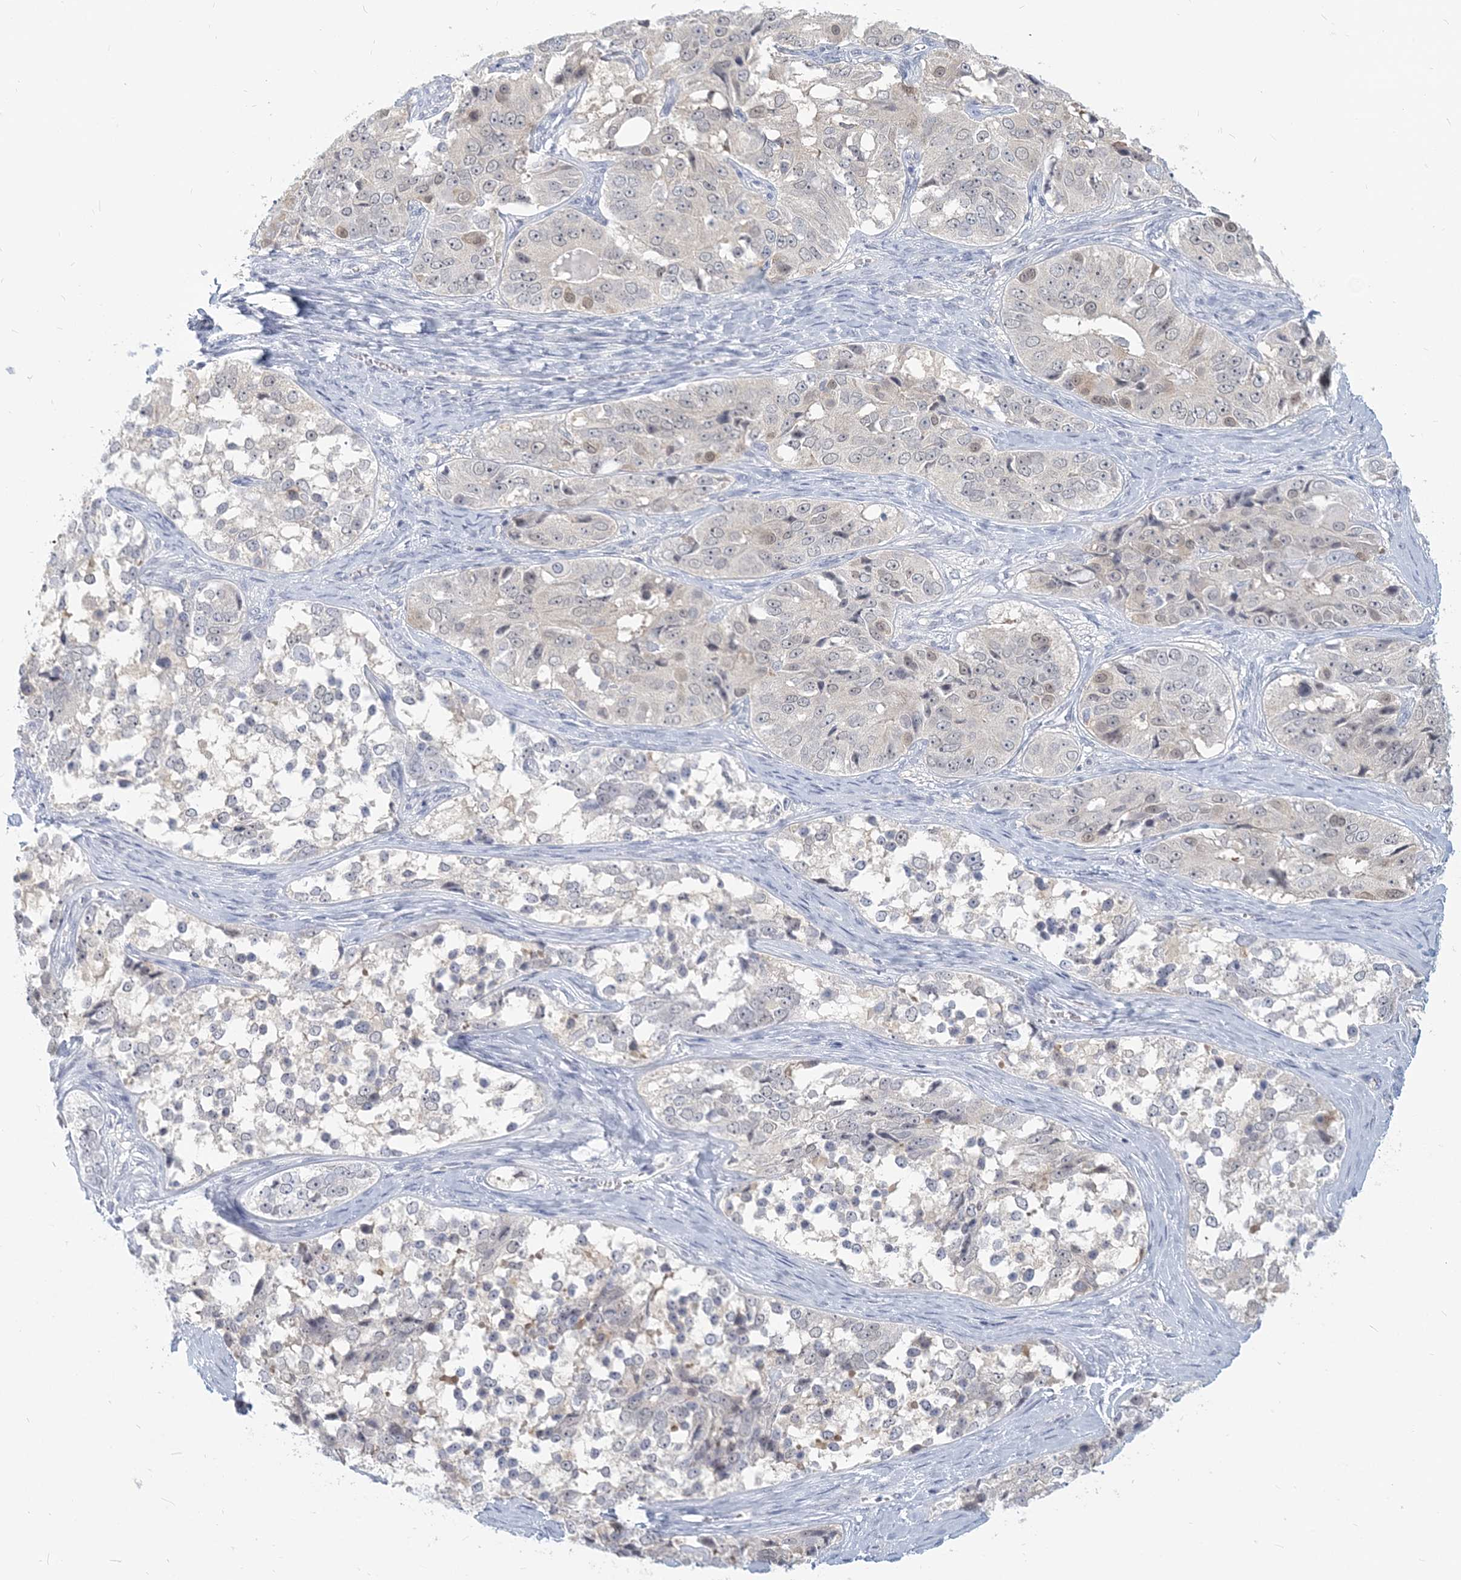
{"staining": {"intensity": "negative", "quantity": "none", "location": "none"}, "tissue": "ovarian cancer", "cell_type": "Tumor cells", "image_type": "cancer", "snomed": [{"axis": "morphology", "description": "Carcinoma, endometroid"}, {"axis": "topography", "description": "Ovary"}], "caption": "Ovarian cancer (endometroid carcinoma) was stained to show a protein in brown. There is no significant staining in tumor cells.", "gene": "GMPPA", "patient": {"sex": "female", "age": 51}}